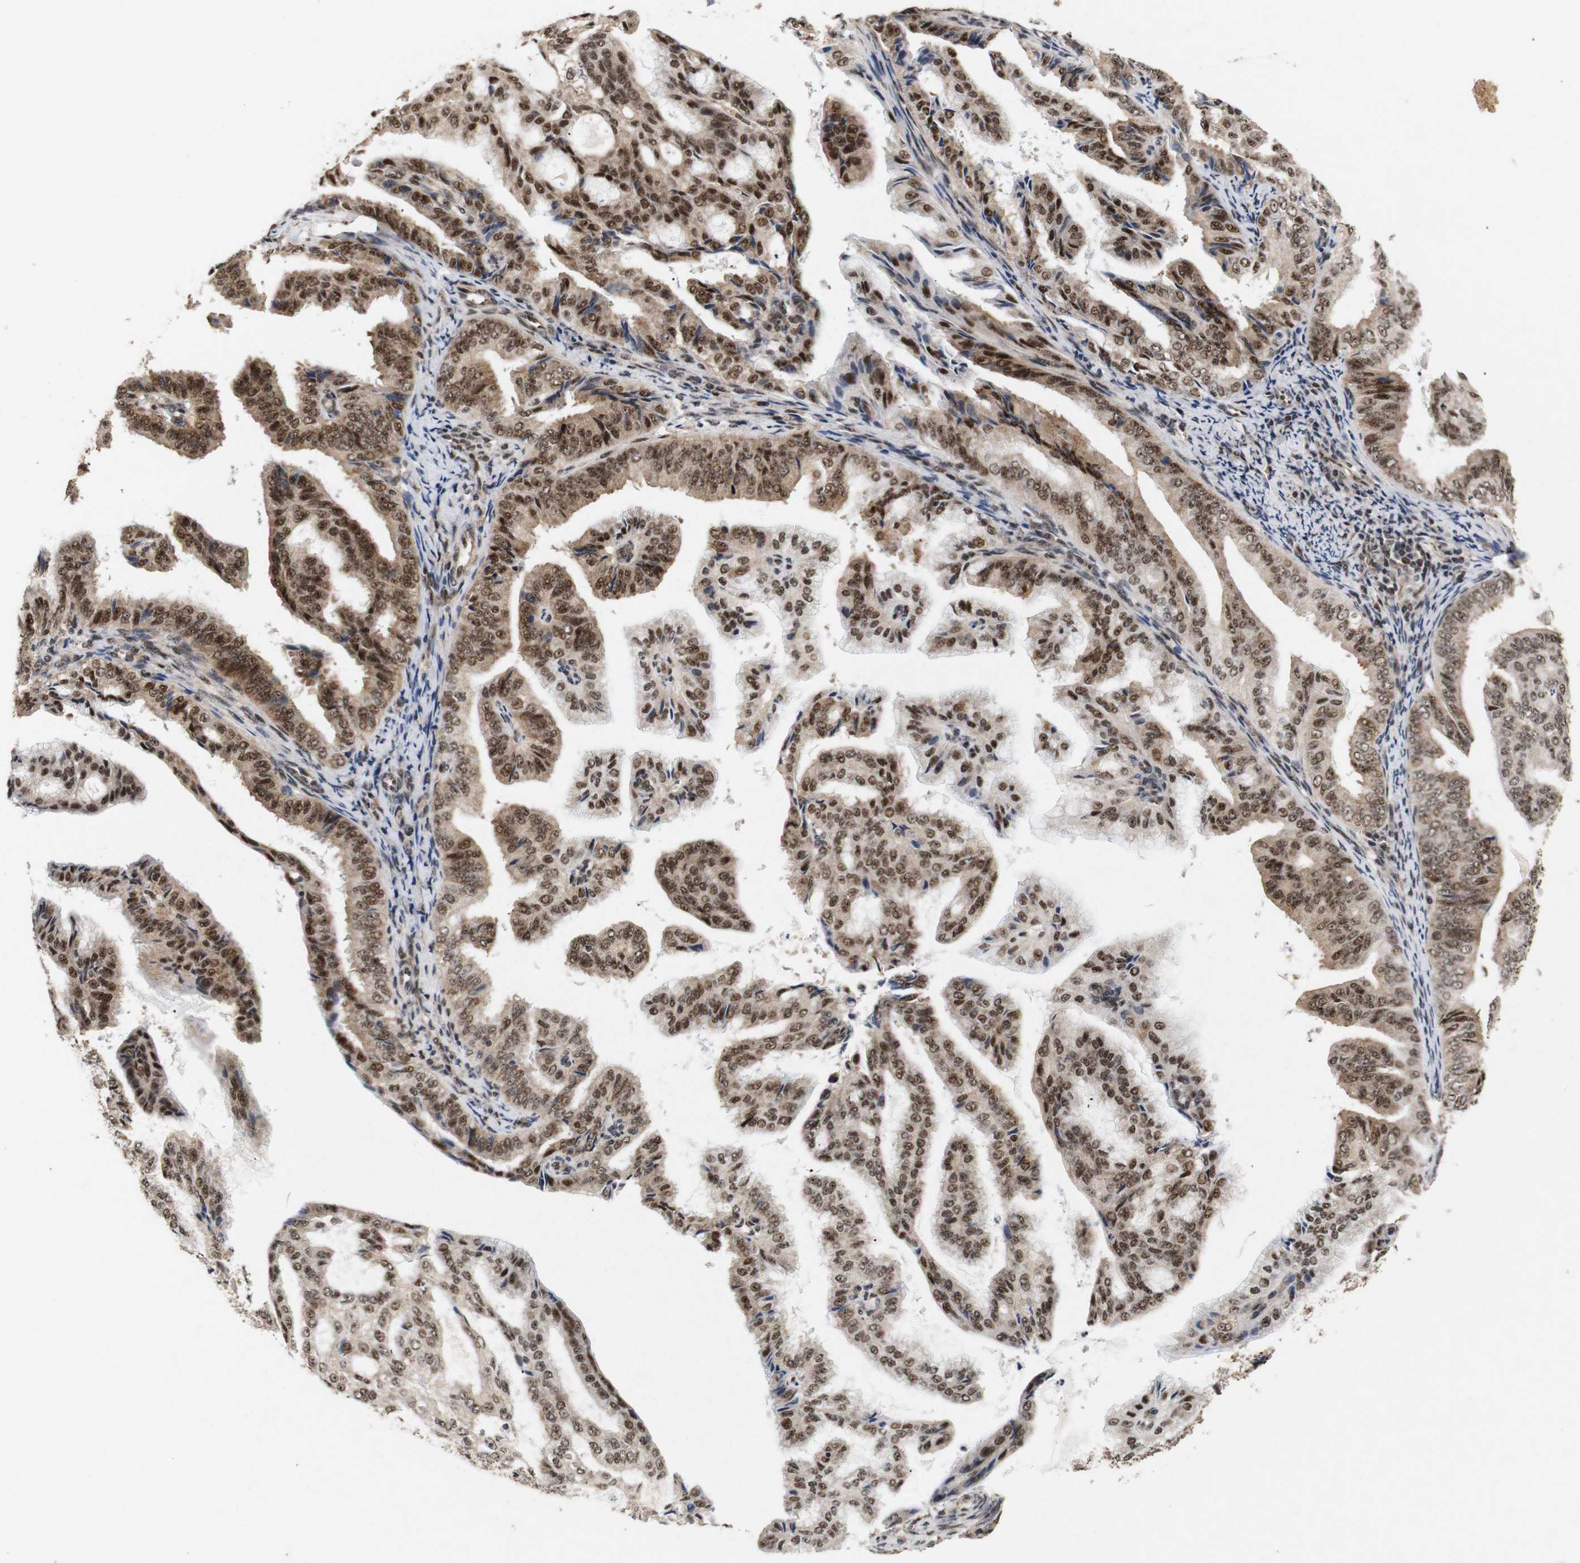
{"staining": {"intensity": "moderate", "quantity": ">75%", "location": "cytoplasmic/membranous,nuclear"}, "tissue": "endometrial cancer", "cell_type": "Tumor cells", "image_type": "cancer", "snomed": [{"axis": "morphology", "description": "Adenocarcinoma, NOS"}, {"axis": "topography", "description": "Endometrium"}], "caption": "Immunohistochemistry staining of endometrial cancer (adenocarcinoma), which reveals medium levels of moderate cytoplasmic/membranous and nuclear expression in about >75% of tumor cells indicating moderate cytoplasmic/membranous and nuclear protein positivity. The staining was performed using DAB (brown) for protein detection and nuclei were counterstained in hematoxylin (blue).", "gene": "PYM1", "patient": {"sex": "female", "age": 58}}